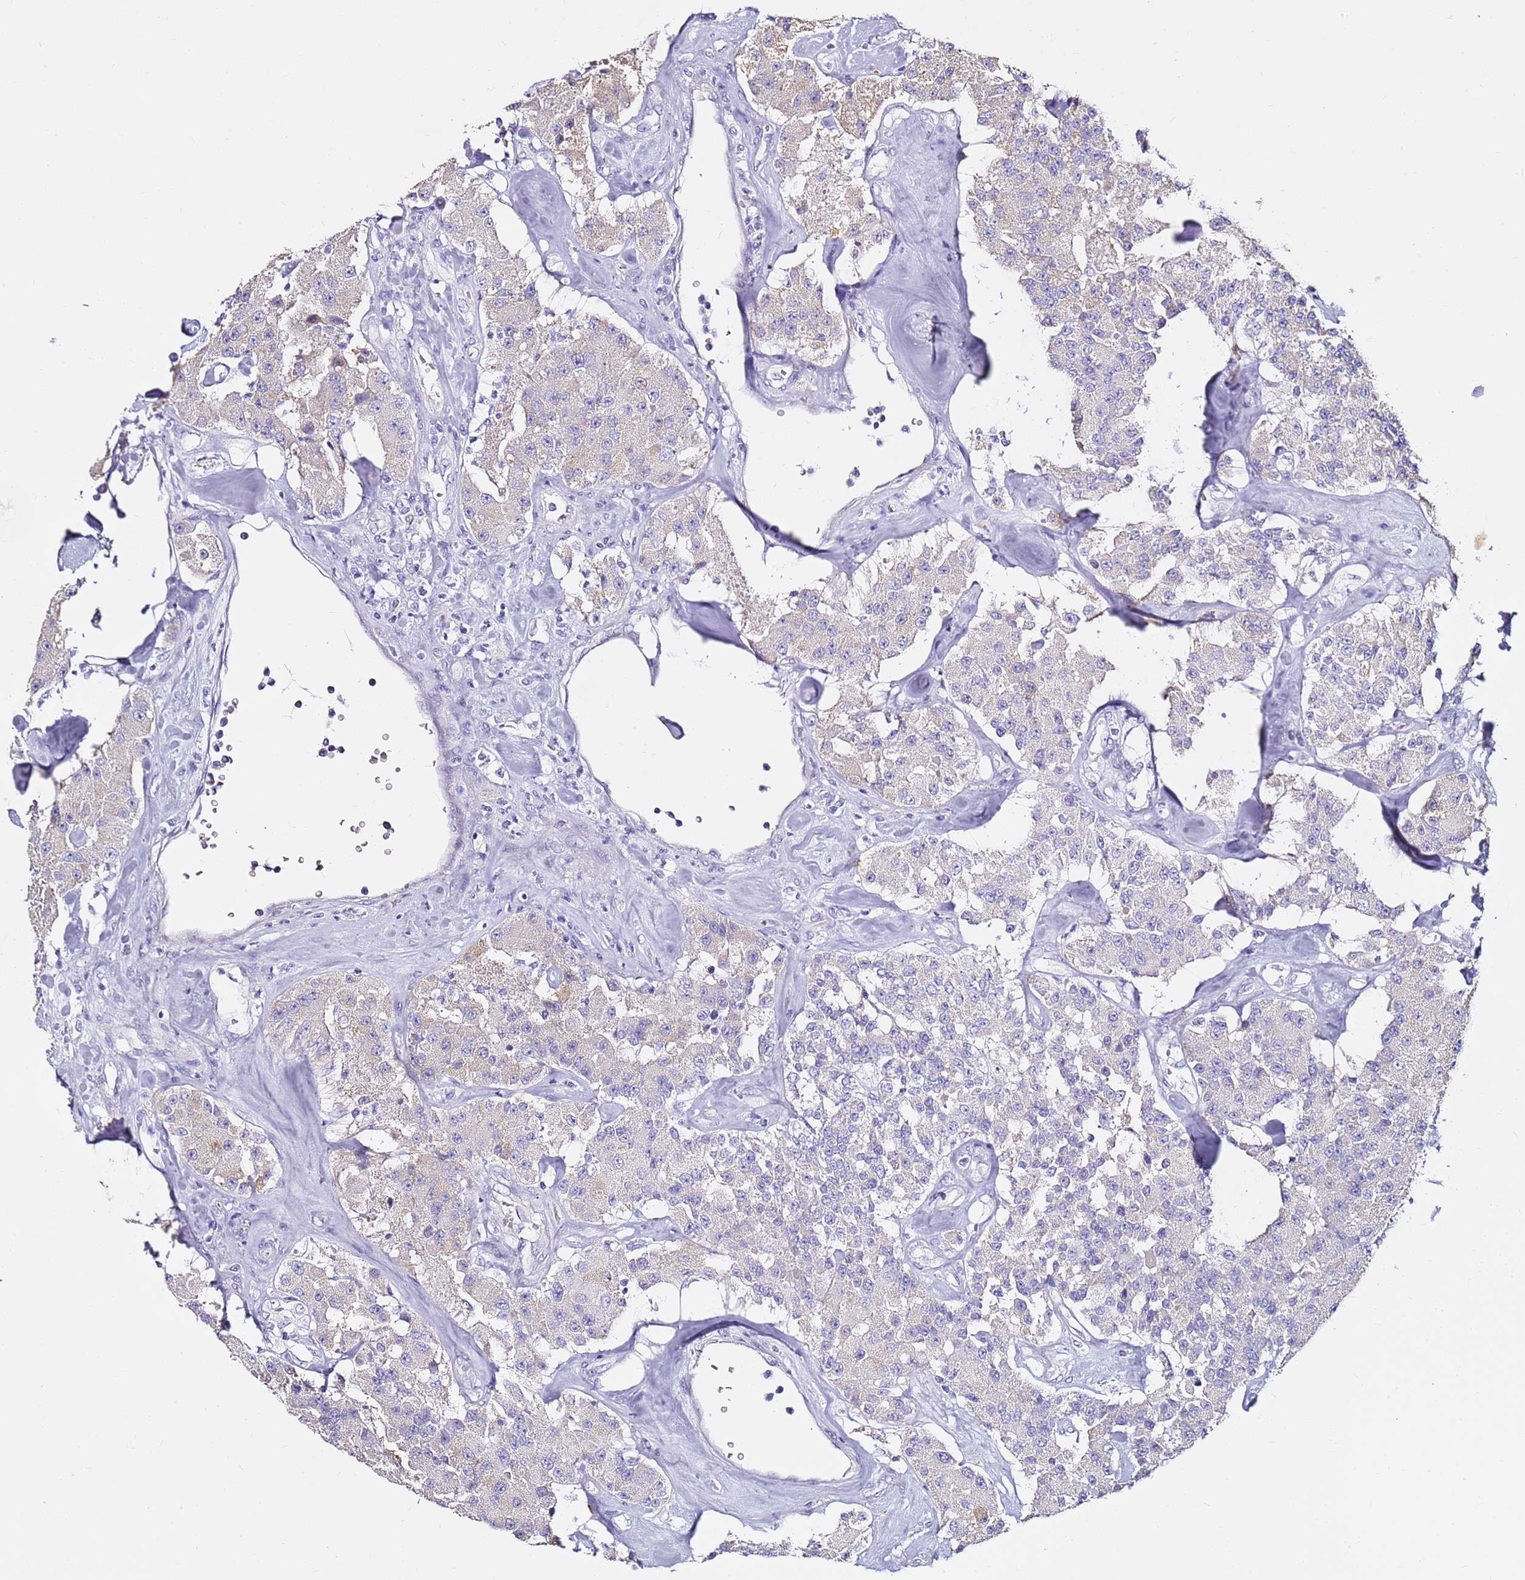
{"staining": {"intensity": "negative", "quantity": "none", "location": "none"}, "tissue": "carcinoid", "cell_type": "Tumor cells", "image_type": "cancer", "snomed": [{"axis": "morphology", "description": "Carcinoid, malignant, NOS"}, {"axis": "topography", "description": "Pancreas"}], "caption": "Immunohistochemical staining of human carcinoid (malignant) demonstrates no significant positivity in tumor cells.", "gene": "MYBPC3", "patient": {"sex": "male", "age": 41}}